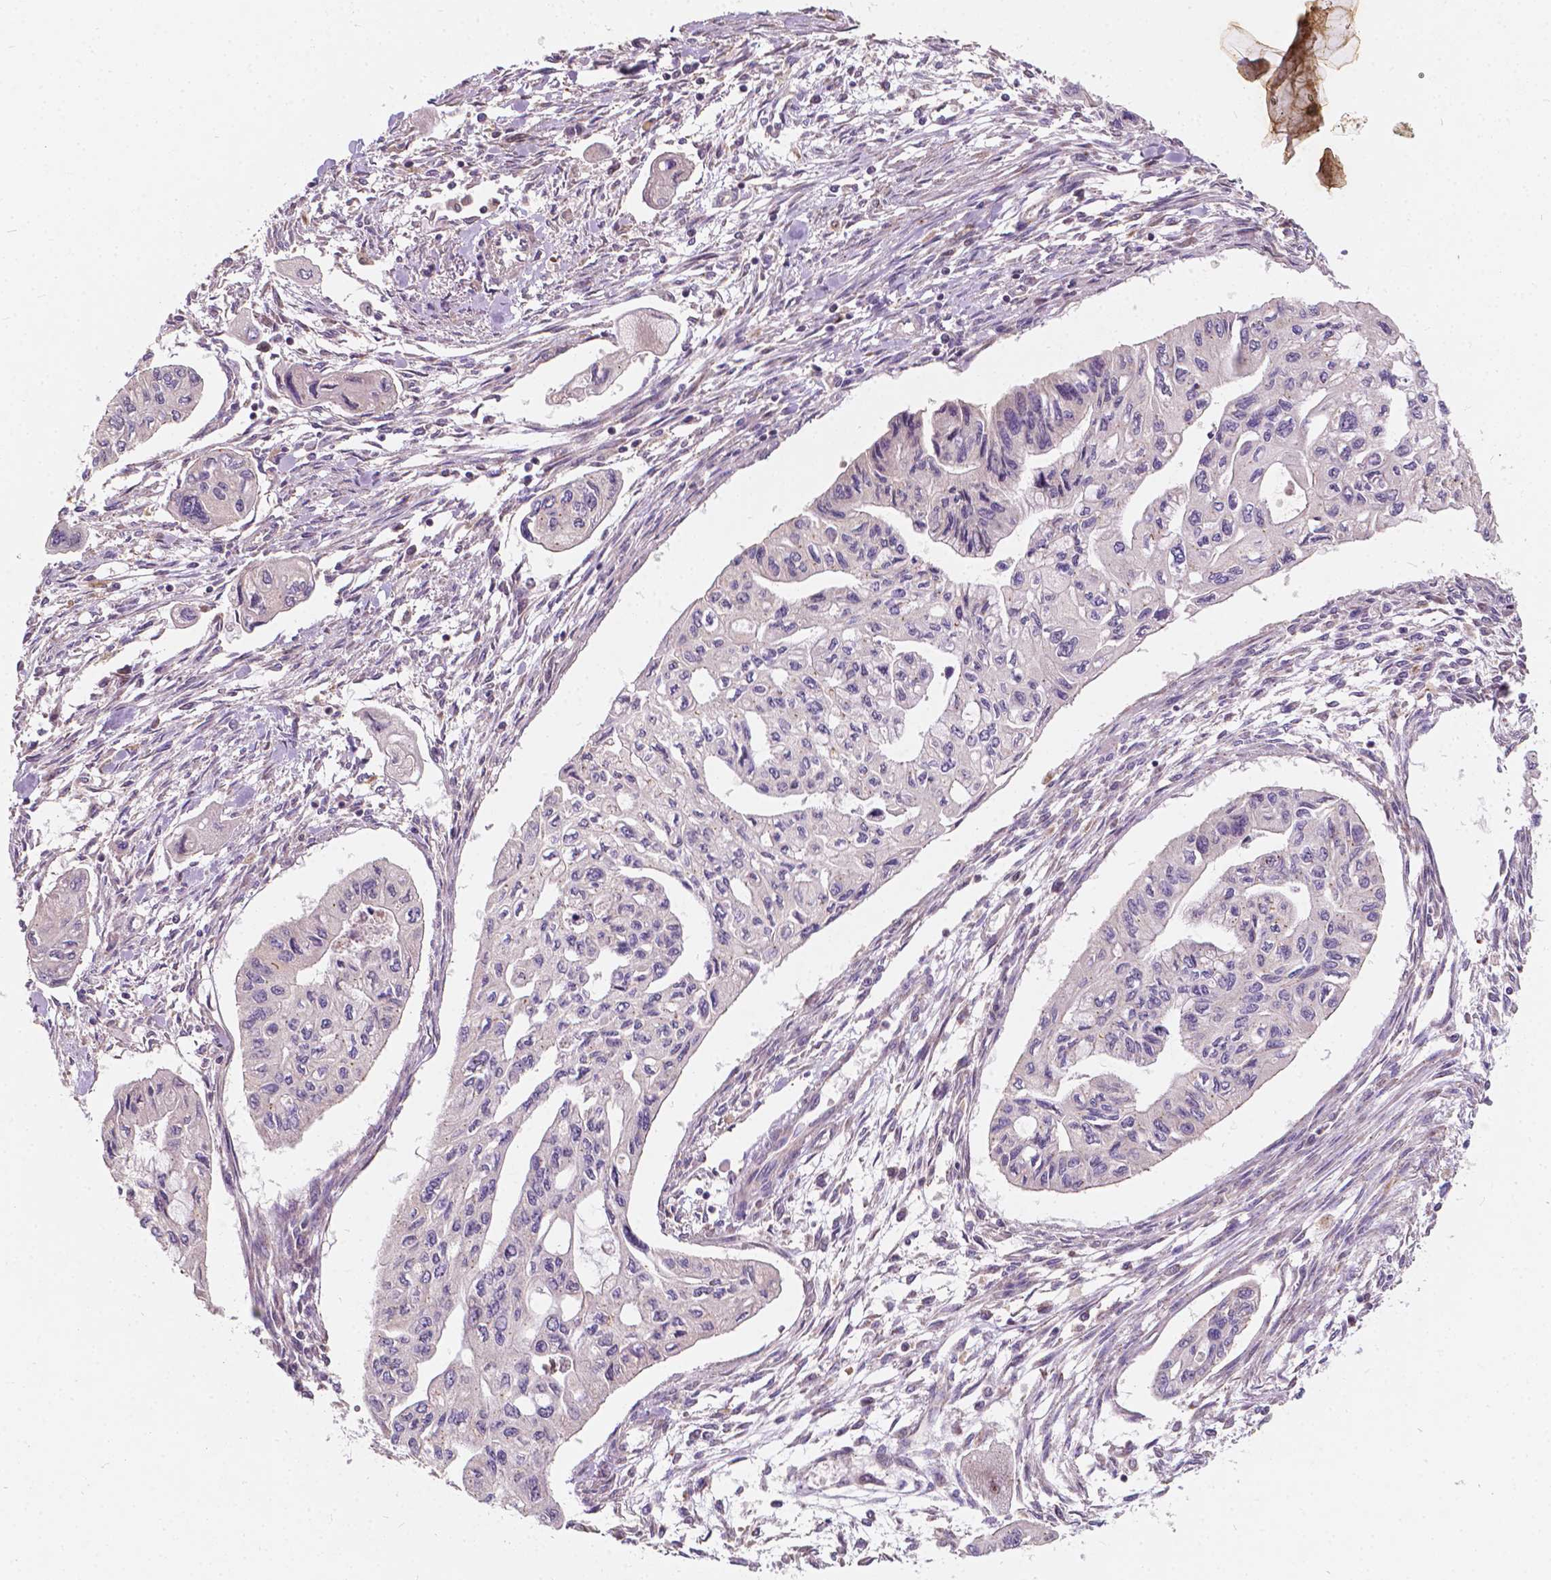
{"staining": {"intensity": "negative", "quantity": "none", "location": "none"}, "tissue": "pancreatic cancer", "cell_type": "Tumor cells", "image_type": "cancer", "snomed": [{"axis": "morphology", "description": "Adenocarcinoma, NOS"}, {"axis": "topography", "description": "Pancreas"}], "caption": "This is a photomicrograph of IHC staining of pancreatic cancer, which shows no staining in tumor cells.", "gene": "DUSP16", "patient": {"sex": "female", "age": 76}}